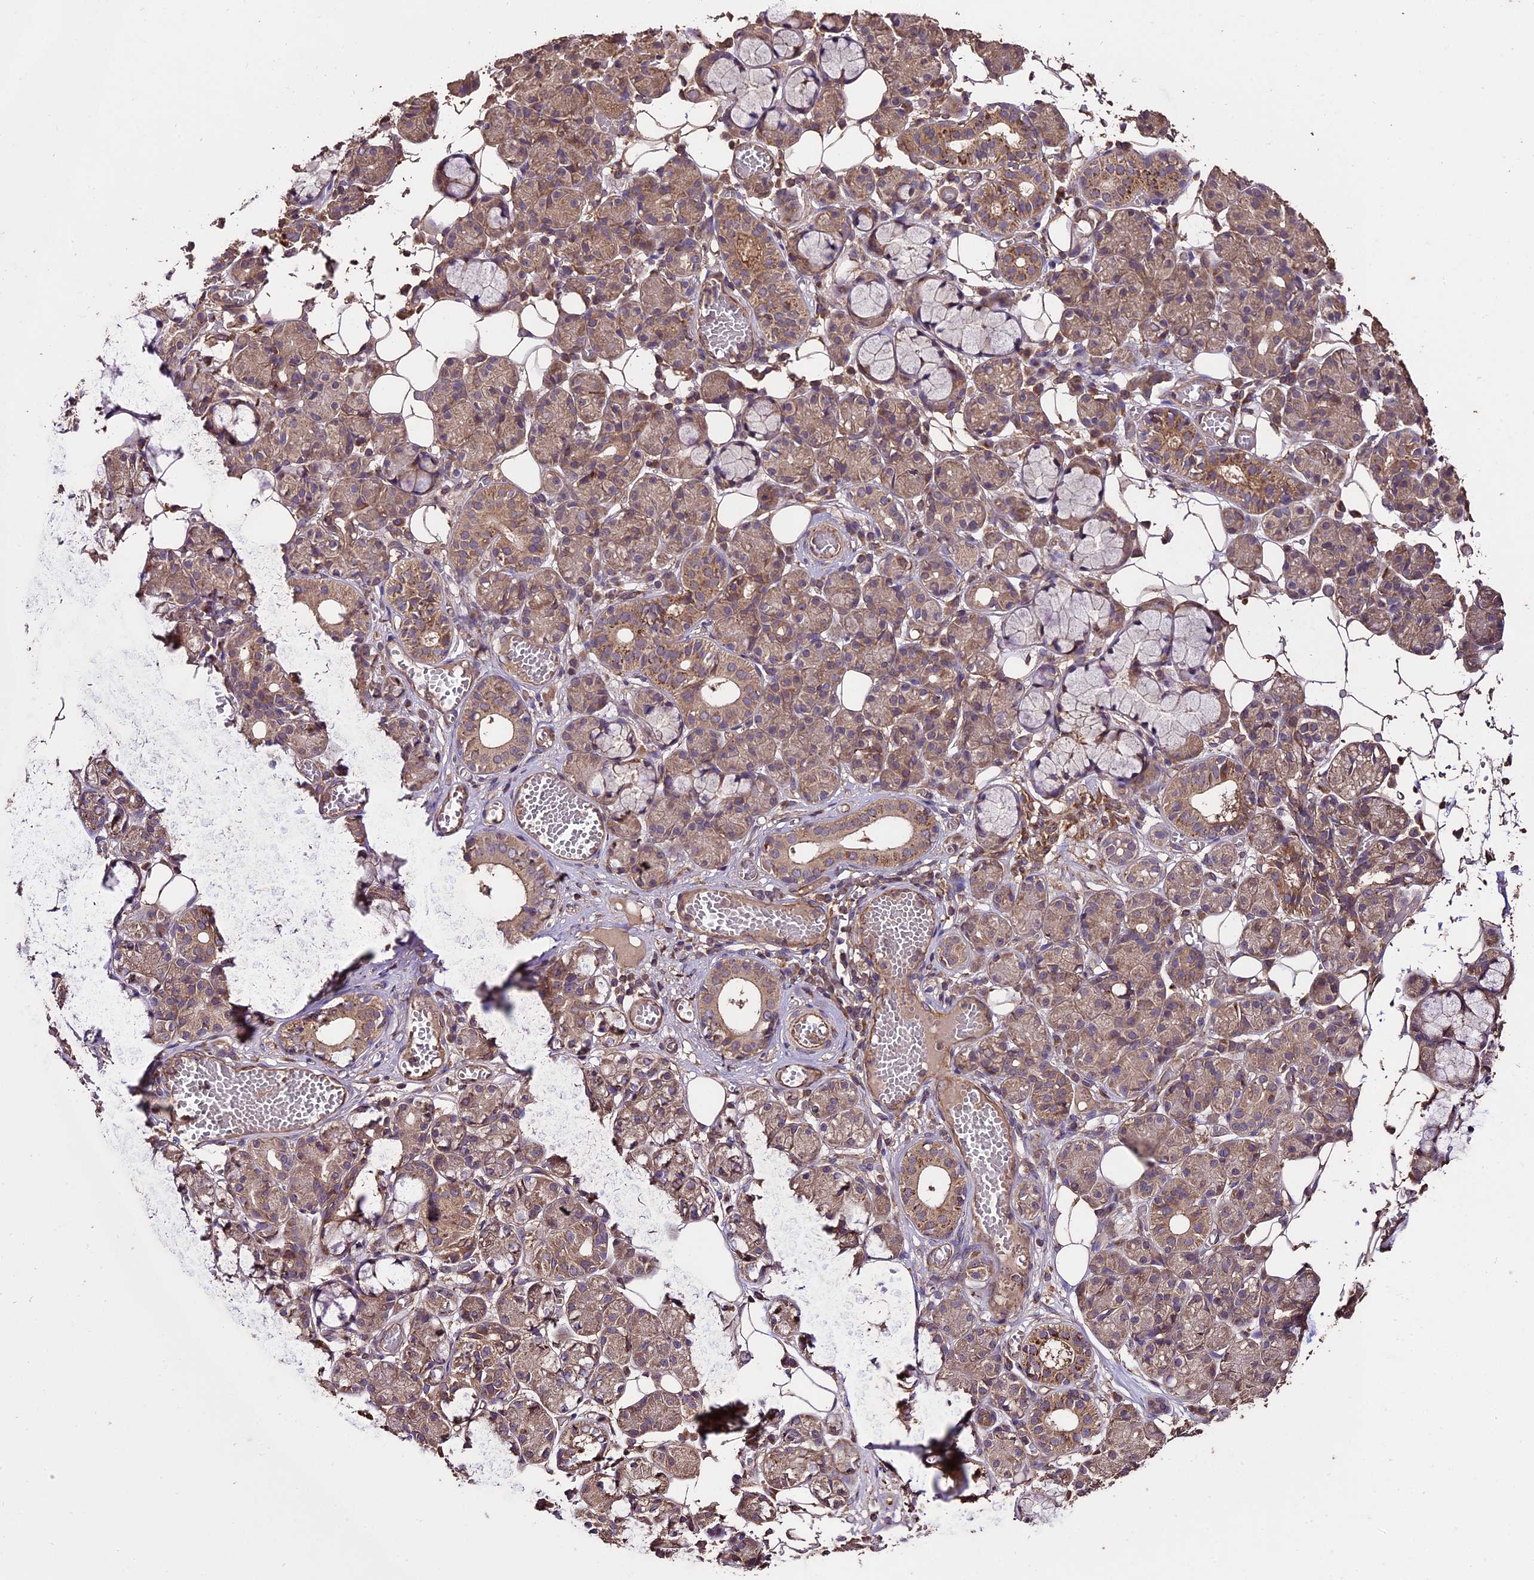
{"staining": {"intensity": "moderate", "quantity": "25%-75%", "location": "cytoplasmic/membranous"}, "tissue": "salivary gland", "cell_type": "Glandular cells", "image_type": "normal", "snomed": [{"axis": "morphology", "description": "Normal tissue, NOS"}, {"axis": "topography", "description": "Salivary gland"}], "caption": "IHC staining of unremarkable salivary gland, which displays medium levels of moderate cytoplasmic/membranous positivity in about 25%-75% of glandular cells indicating moderate cytoplasmic/membranous protein positivity. The staining was performed using DAB (brown) for protein detection and nuclei were counterstained in hematoxylin (blue).", "gene": "TTLL10", "patient": {"sex": "male", "age": 63}}